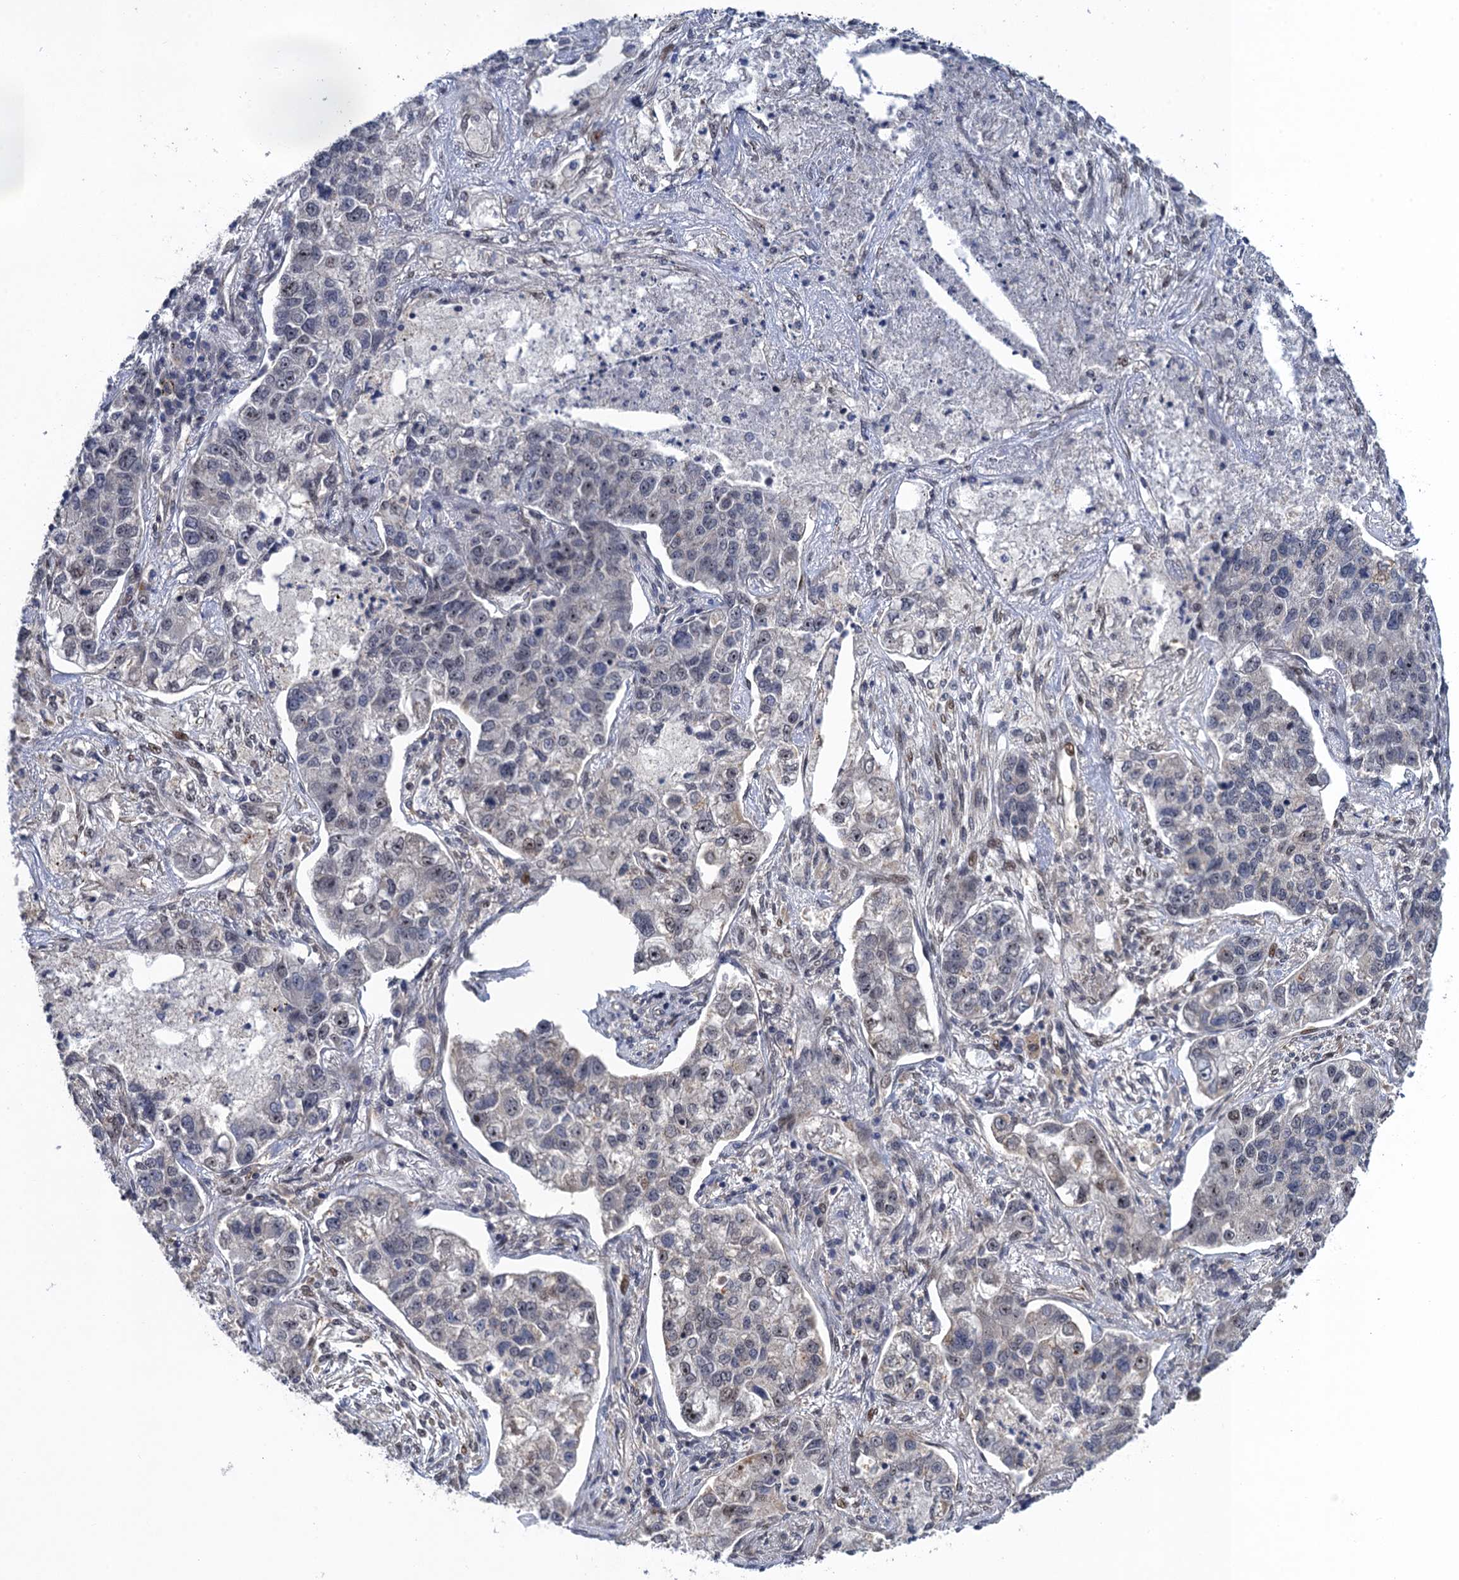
{"staining": {"intensity": "negative", "quantity": "none", "location": "none"}, "tissue": "lung cancer", "cell_type": "Tumor cells", "image_type": "cancer", "snomed": [{"axis": "morphology", "description": "Adenocarcinoma, NOS"}, {"axis": "topography", "description": "Lung"}], "caption": "The immunohistochemistry histopathology image has no significant positivity in tumor cells of lung cancer (adenocarcinoma) tissue.", "gene": "ZAR1L", "patient": {"sex": "male", "age": 49}}